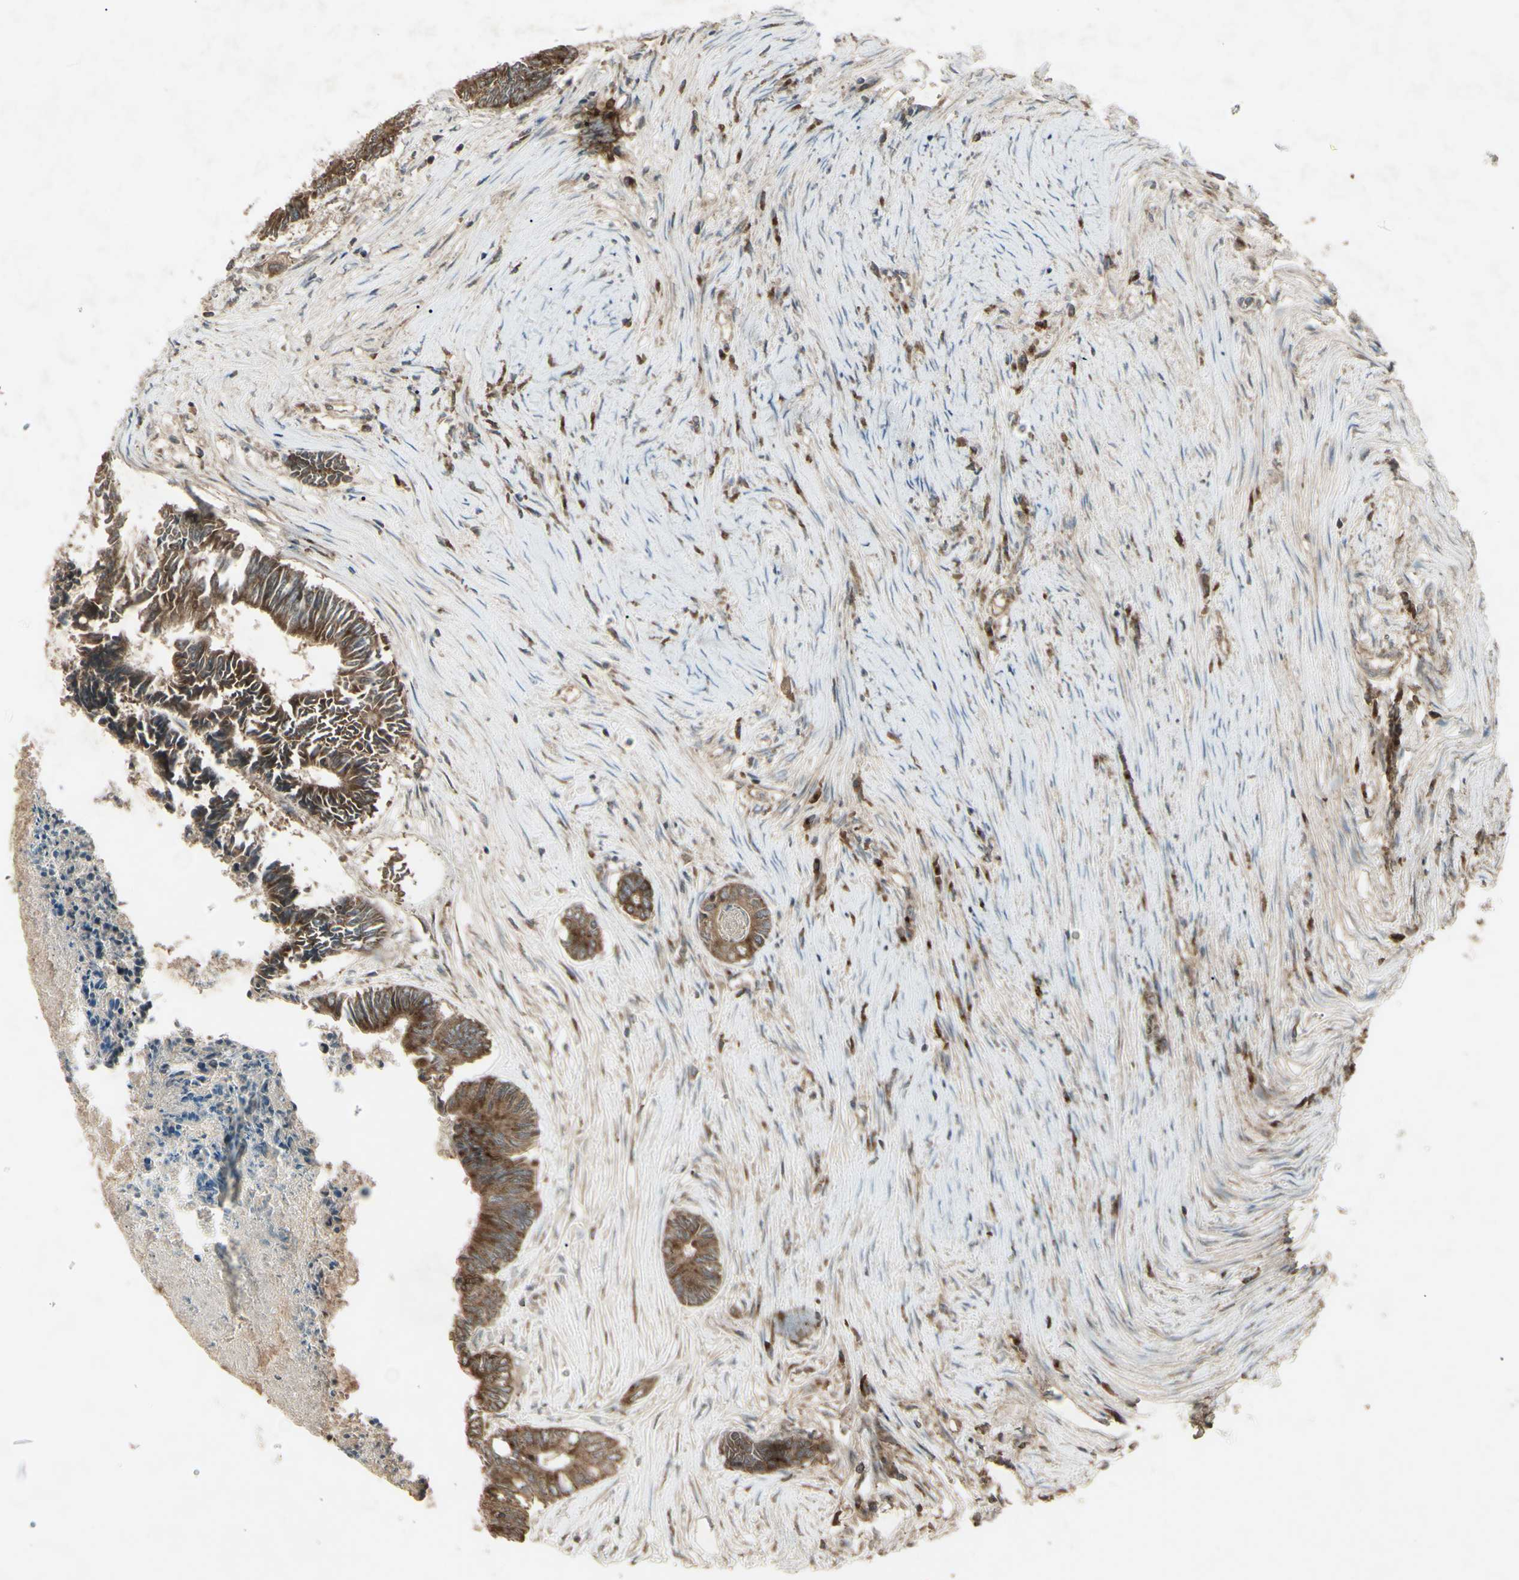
{"staining": {"intensity": "strong", "quantity": ">75%", "location": "cytoplasmic/membranous"}, "tissue": "colorectal cancer", "cell_type": "Tumor cells", "image_type": "cancer", "snomed": [{"axis": "morphology", "description": "Adenocarcinoma, NOS"}, {"axis": "topography", "description": "Rectum"}], "caption": "Tumor cells demonstrate strong cytoplasmic/membranous expression in about >75% of cells in colorectal adenocarcinoma.", "gene": "AP1G1", "patient": {"sex": "male", "age": 63}}